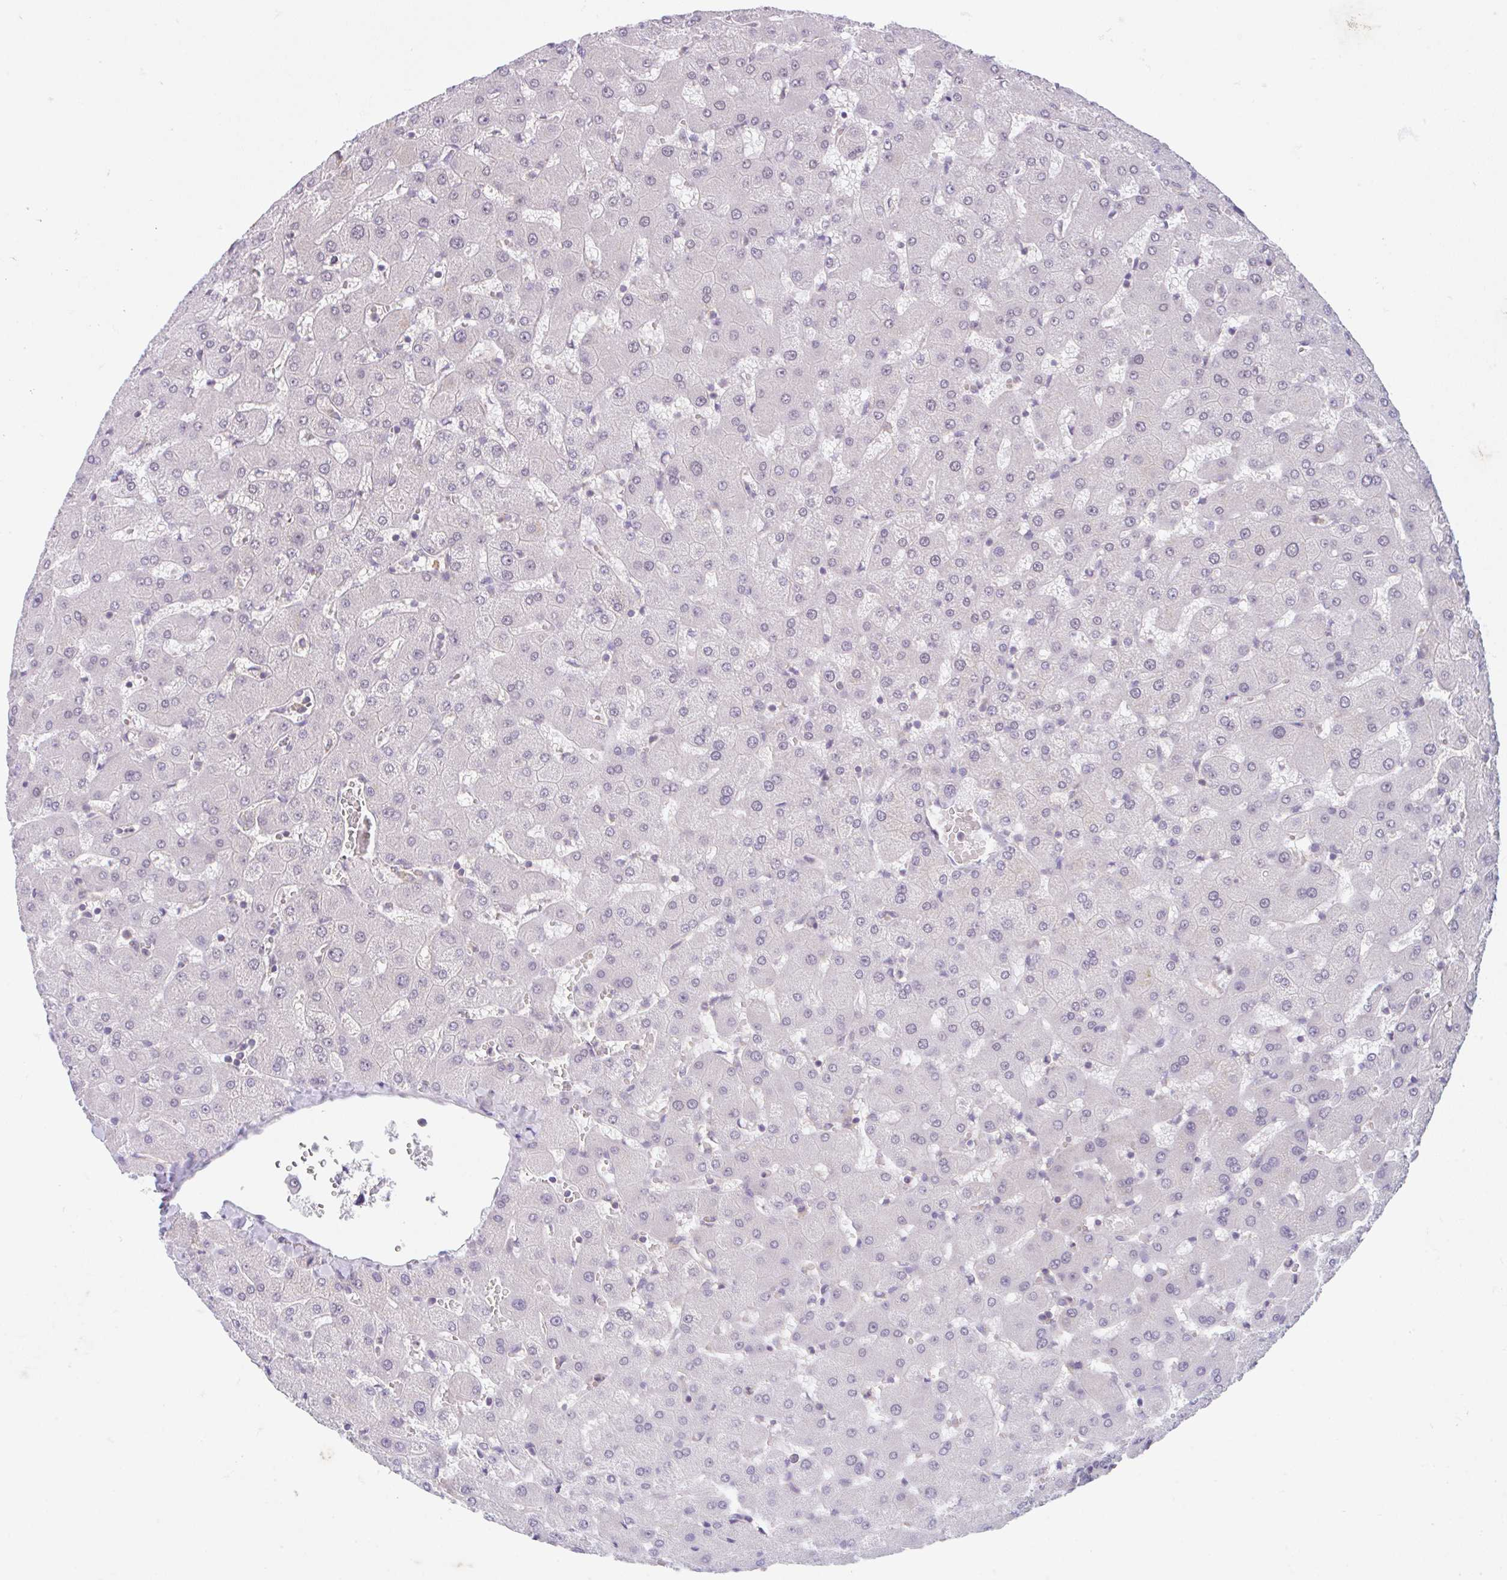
{"staining": {"intensity": "weak", "quantity": "25%-75%", "location": "cytoplasmic/membranous"}, "tissue": "liver", "cell_type": "Cholangiocytes", "image_type": "normal", "snomed": [{"axis": "morphology", "description": "Normal tissue, NOS"}, {"axis": "topography", "description": "Liver"}], "caption": "High-power microscopy captured an IHC photomicrograph of normal liver, revealing weak cytoplasmic/membranous staining in about 25%-75% of cholangiocytes.", "gene": "RALBP1", "patient": {"sex": "female", "age": 63}}